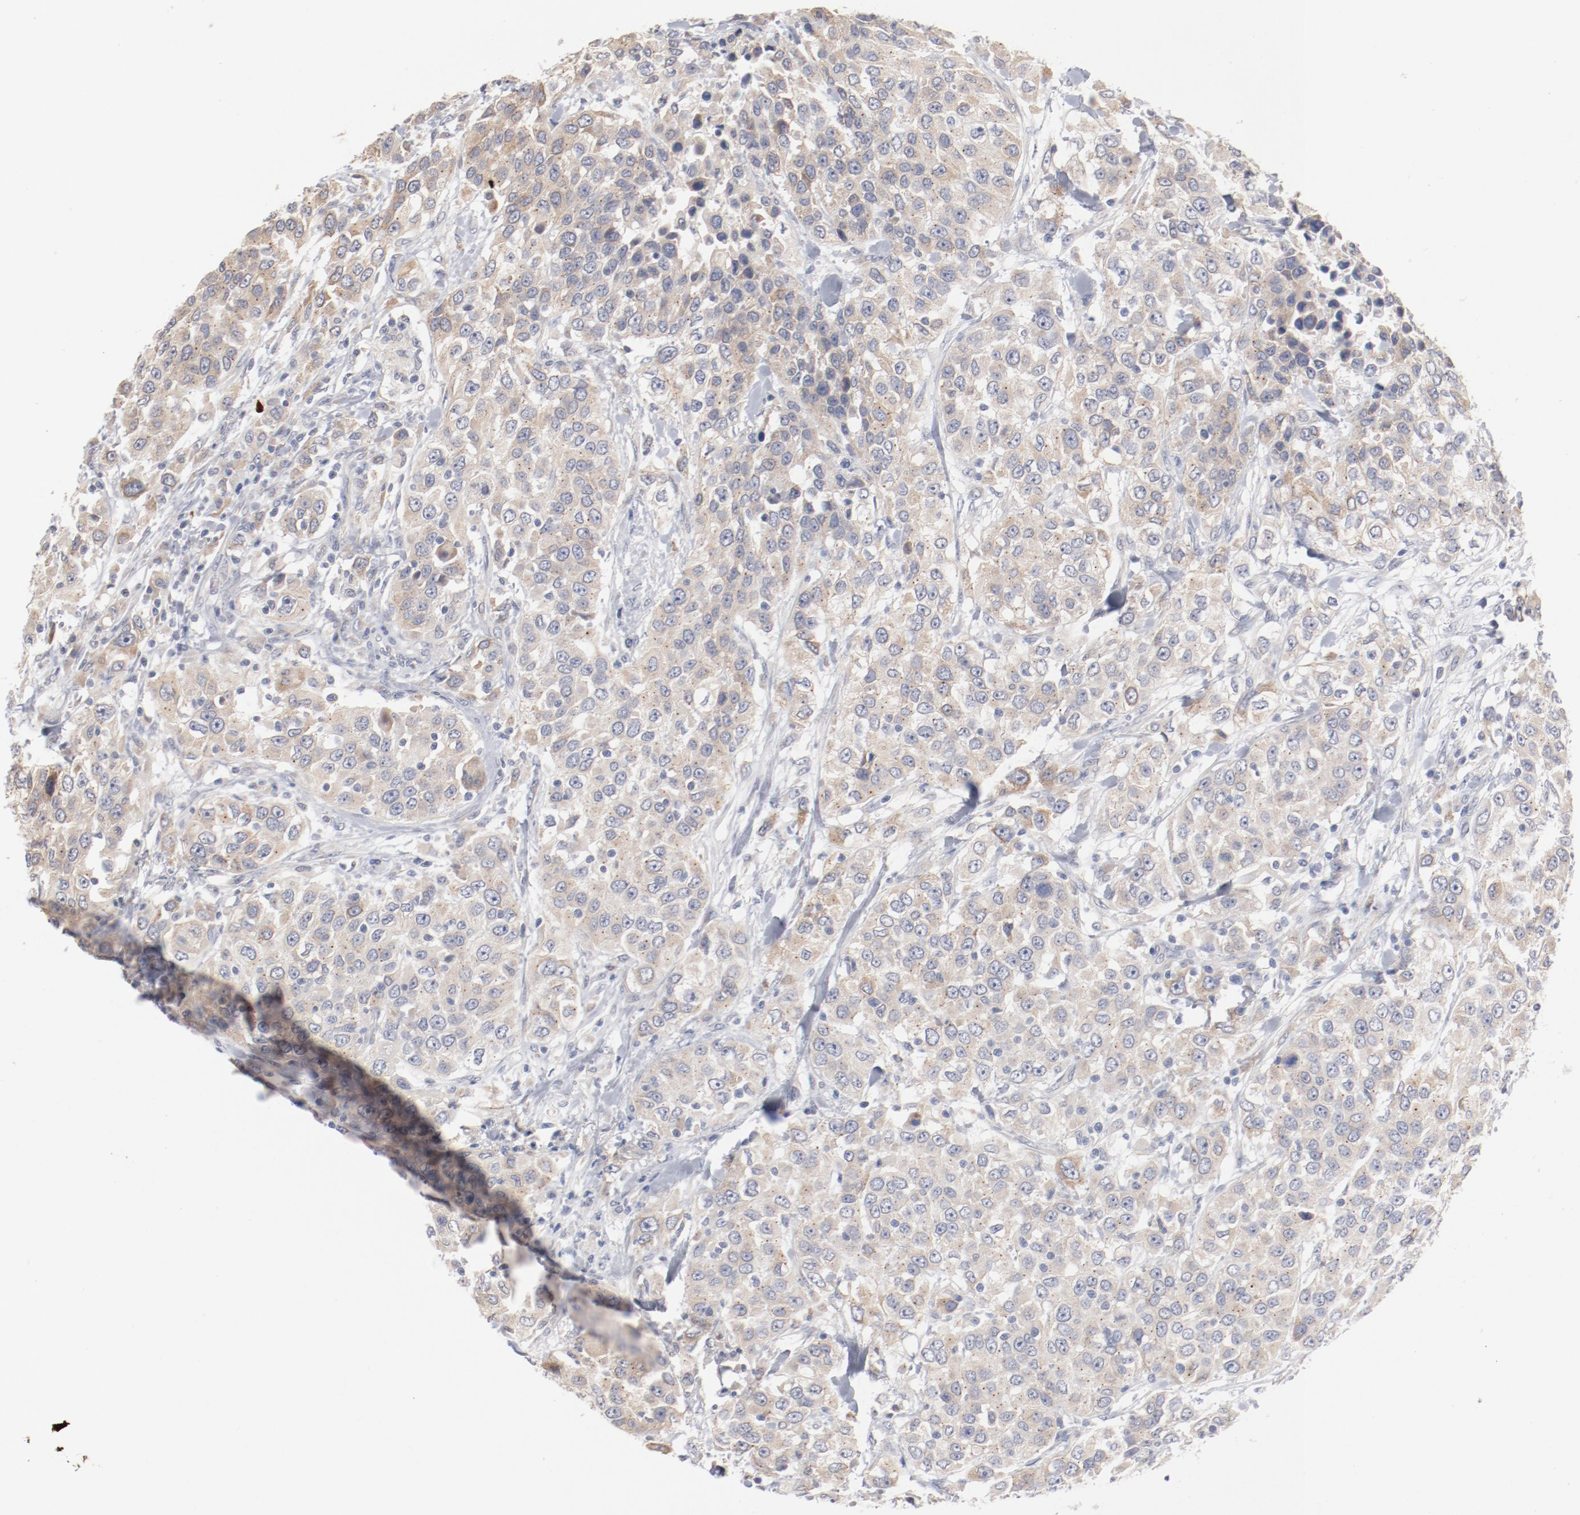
{"staining": {"intensity": "weak", "quantity": ">75%", "location": "cytoplasmic/membranous"}, "tissue": "urothelial cancer", "cell_type": "Tumor cells", "image_type": "cancer", "snomed": [{"axis": "morphology", "description": "Urothelial carcinoma, High grade"}, {"axis": "topography", "description": "Urinary bladder"}], "caption": "Human urothelial cancer stained with a protein marker exhibits weak staining in tumor cells.", "gene": "AK7", "patient": {"sex": "female", "age": 80}}